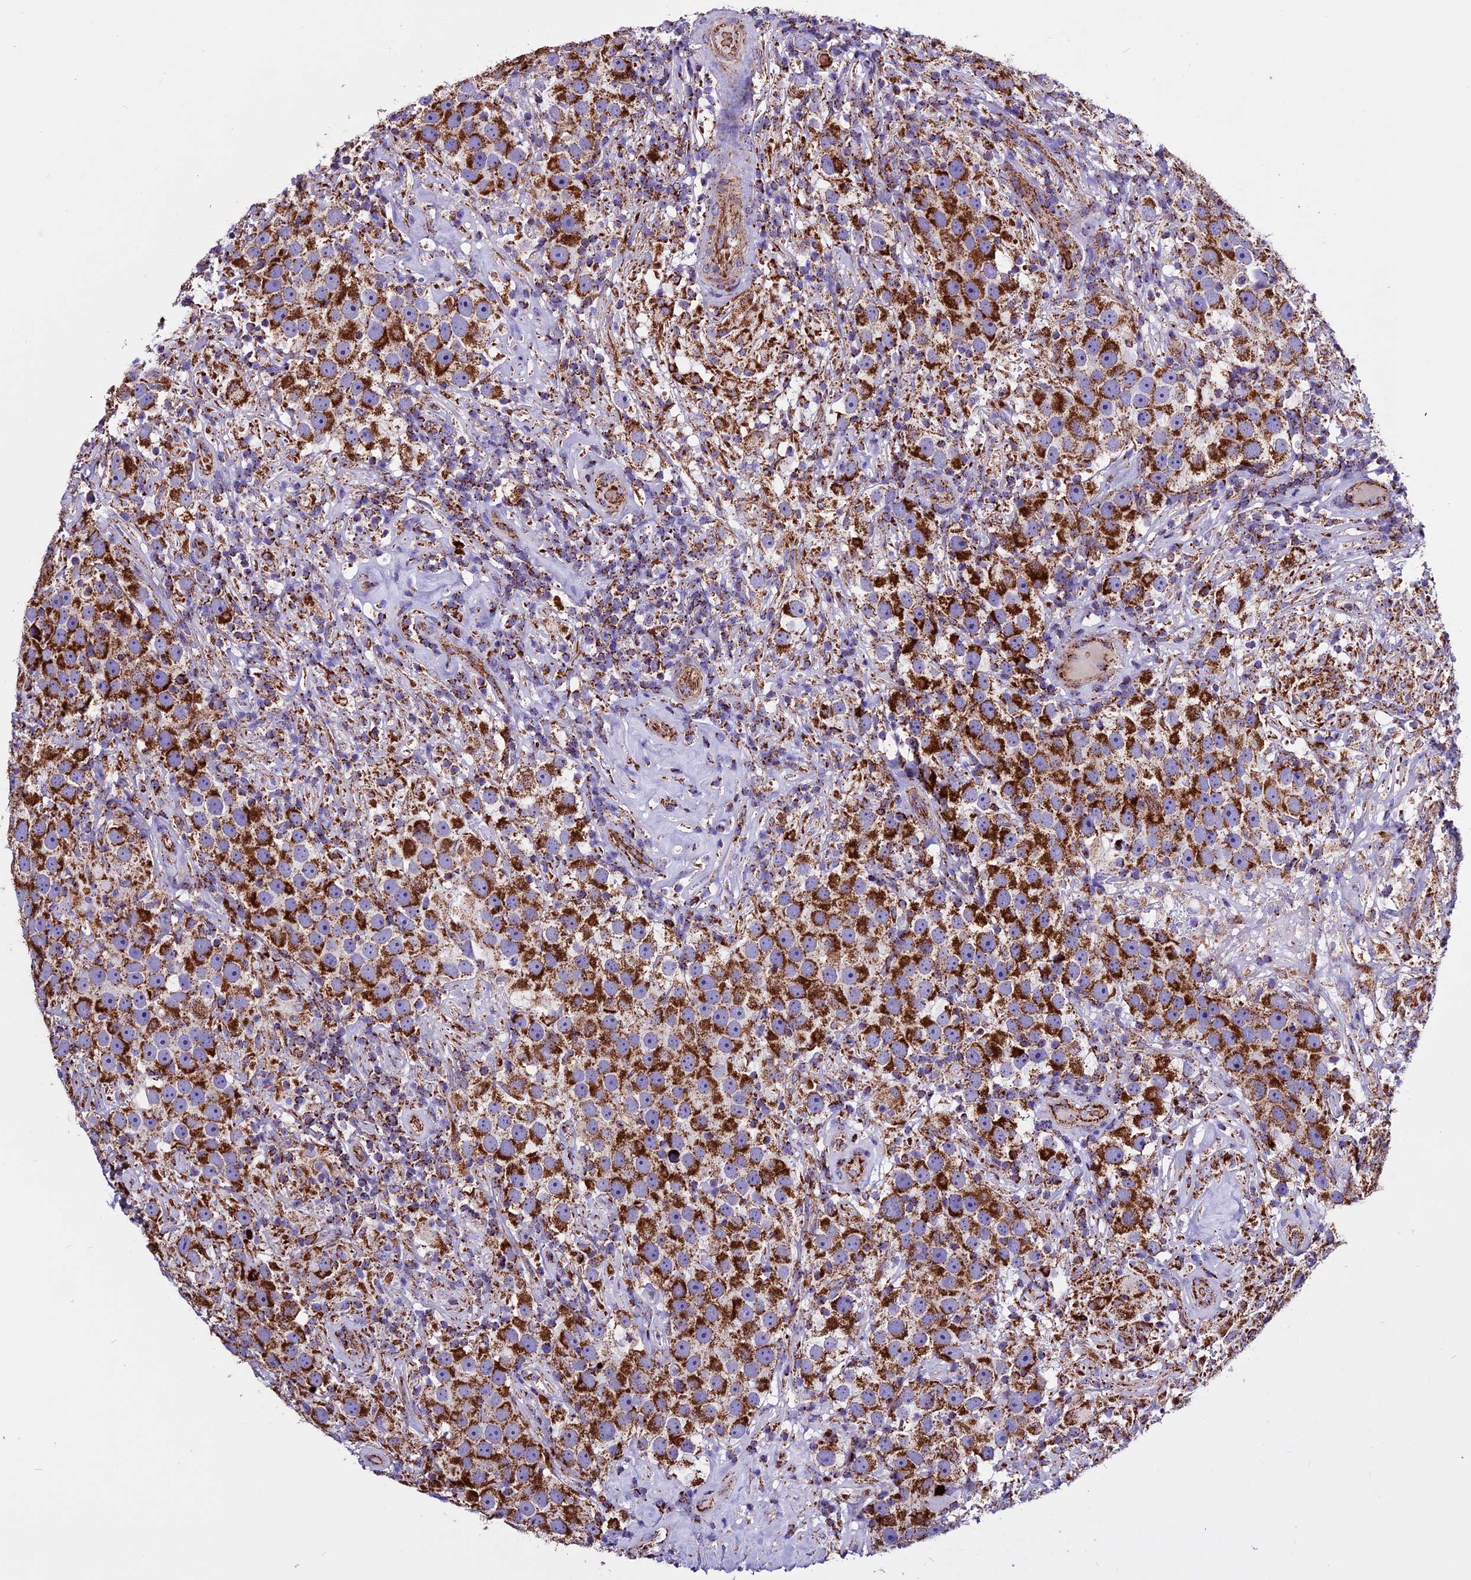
{"staining": {"intensity": "strong", "quantity": ">75%", "location": "cytoplasmic/membranous"}, "tissue": "testis cancer", "cell_type": "Tumor cells", "image_type": "cancer", "snomed": [{"axis": "morphology", "description": "Seminoma, NOS"}, {"axis": "topography", "description": "Testis"}], "caption": "This is a photomicrograph of immunohistochemistry staining of testis cancer, which shows strong expression in the cytoplasmic/membranous of tumor cells.", "gene": "CX3CL1", "patient": {"sex": "male", "age": 49}}